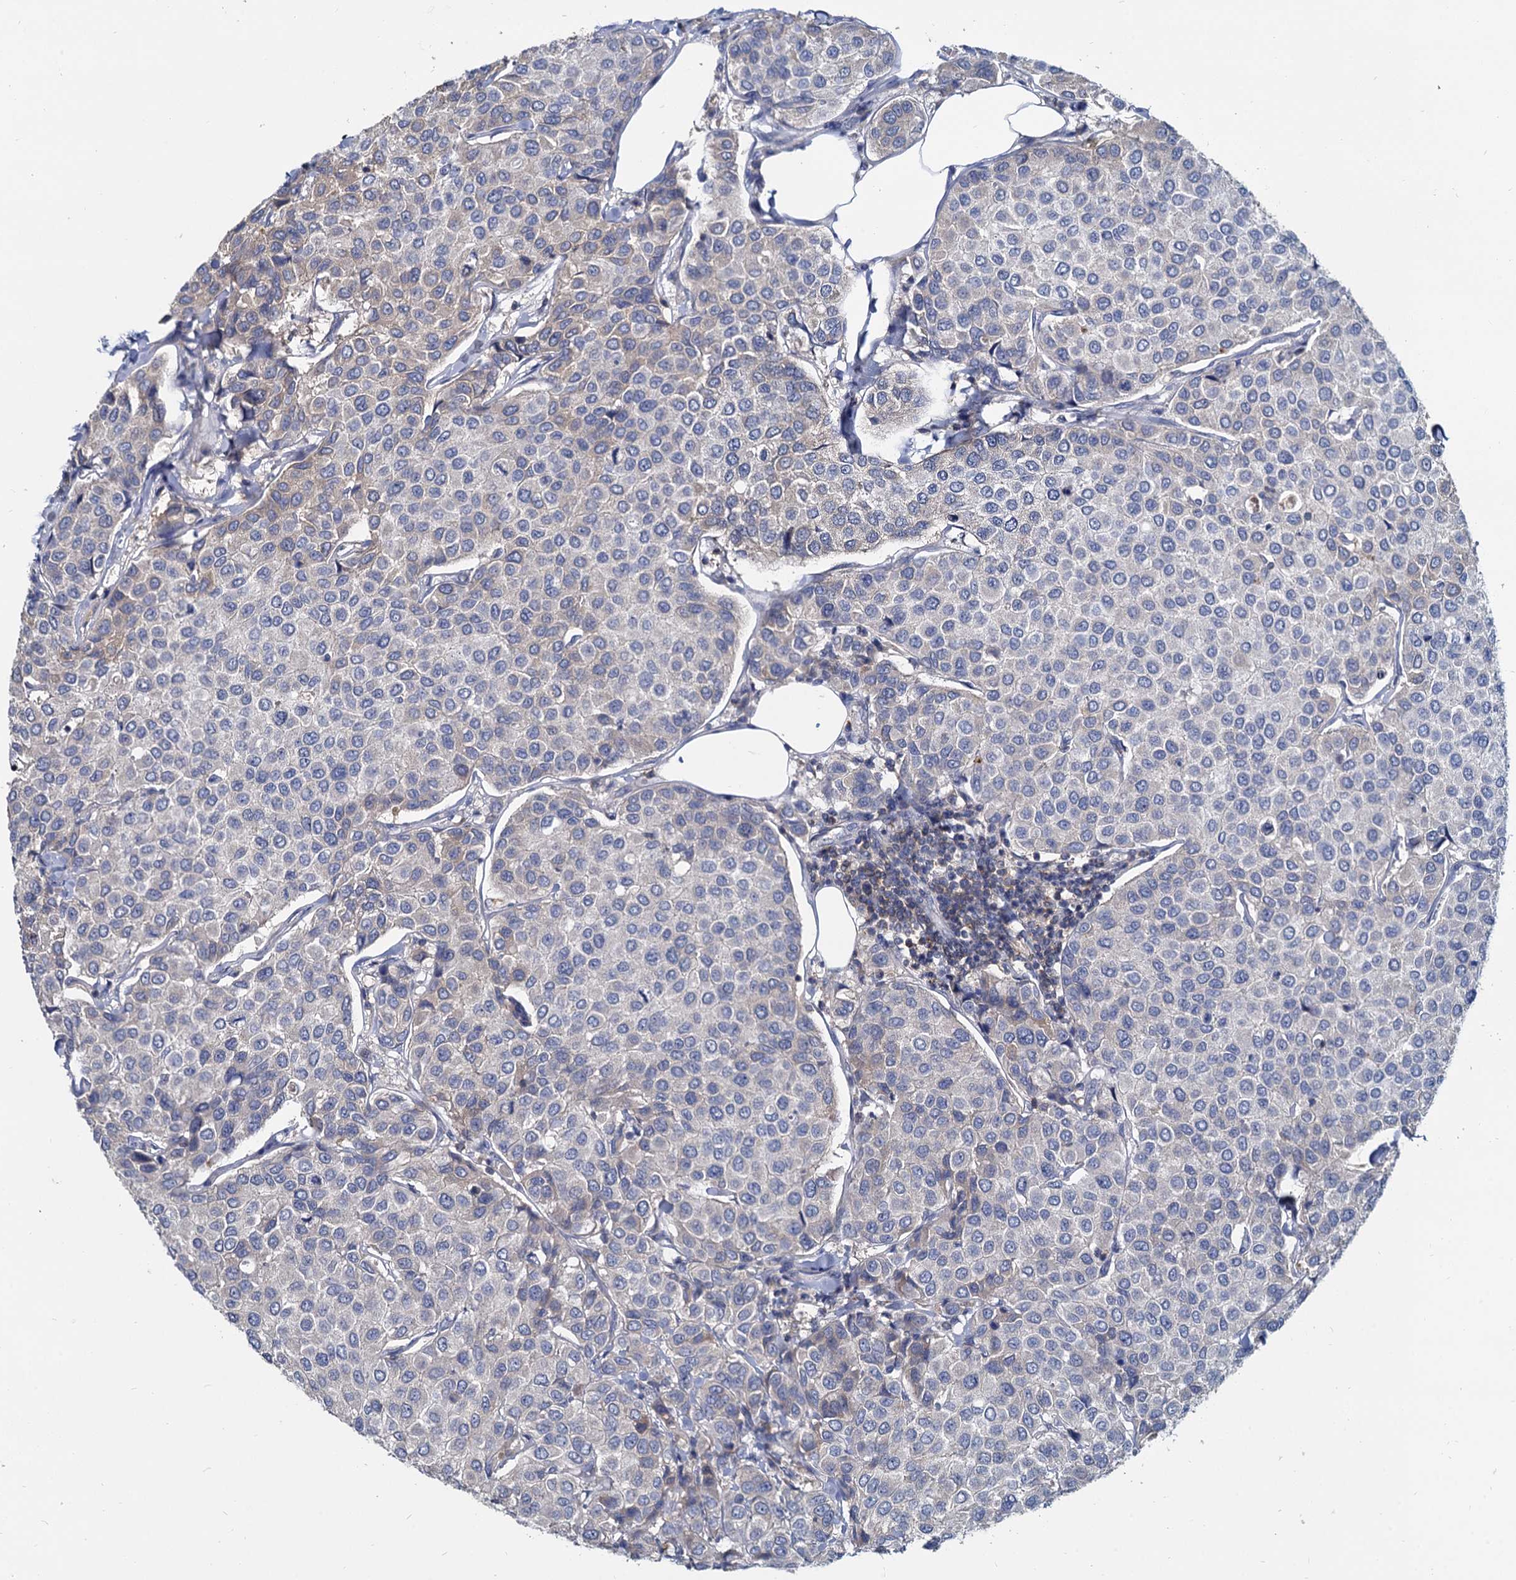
{"staining": {"intensity": "negative", "quantity": "none", "location": "none"}, "tissue": "breast cancer", "cell_type": "Tumor cells", "image_type": "cancer", "snomed": [{"axis": "morphology", "description": "Duct carcinoma"}, {"axis": "topography", "description": "Breast"}], "caption": "Breast cancer (invasive ductal carcinoma) was stained to show a protein in brown. There is no significant expression in tumor cells.", "gene": "ACSM3", "patient": {"sex": "female", "age": 55}}